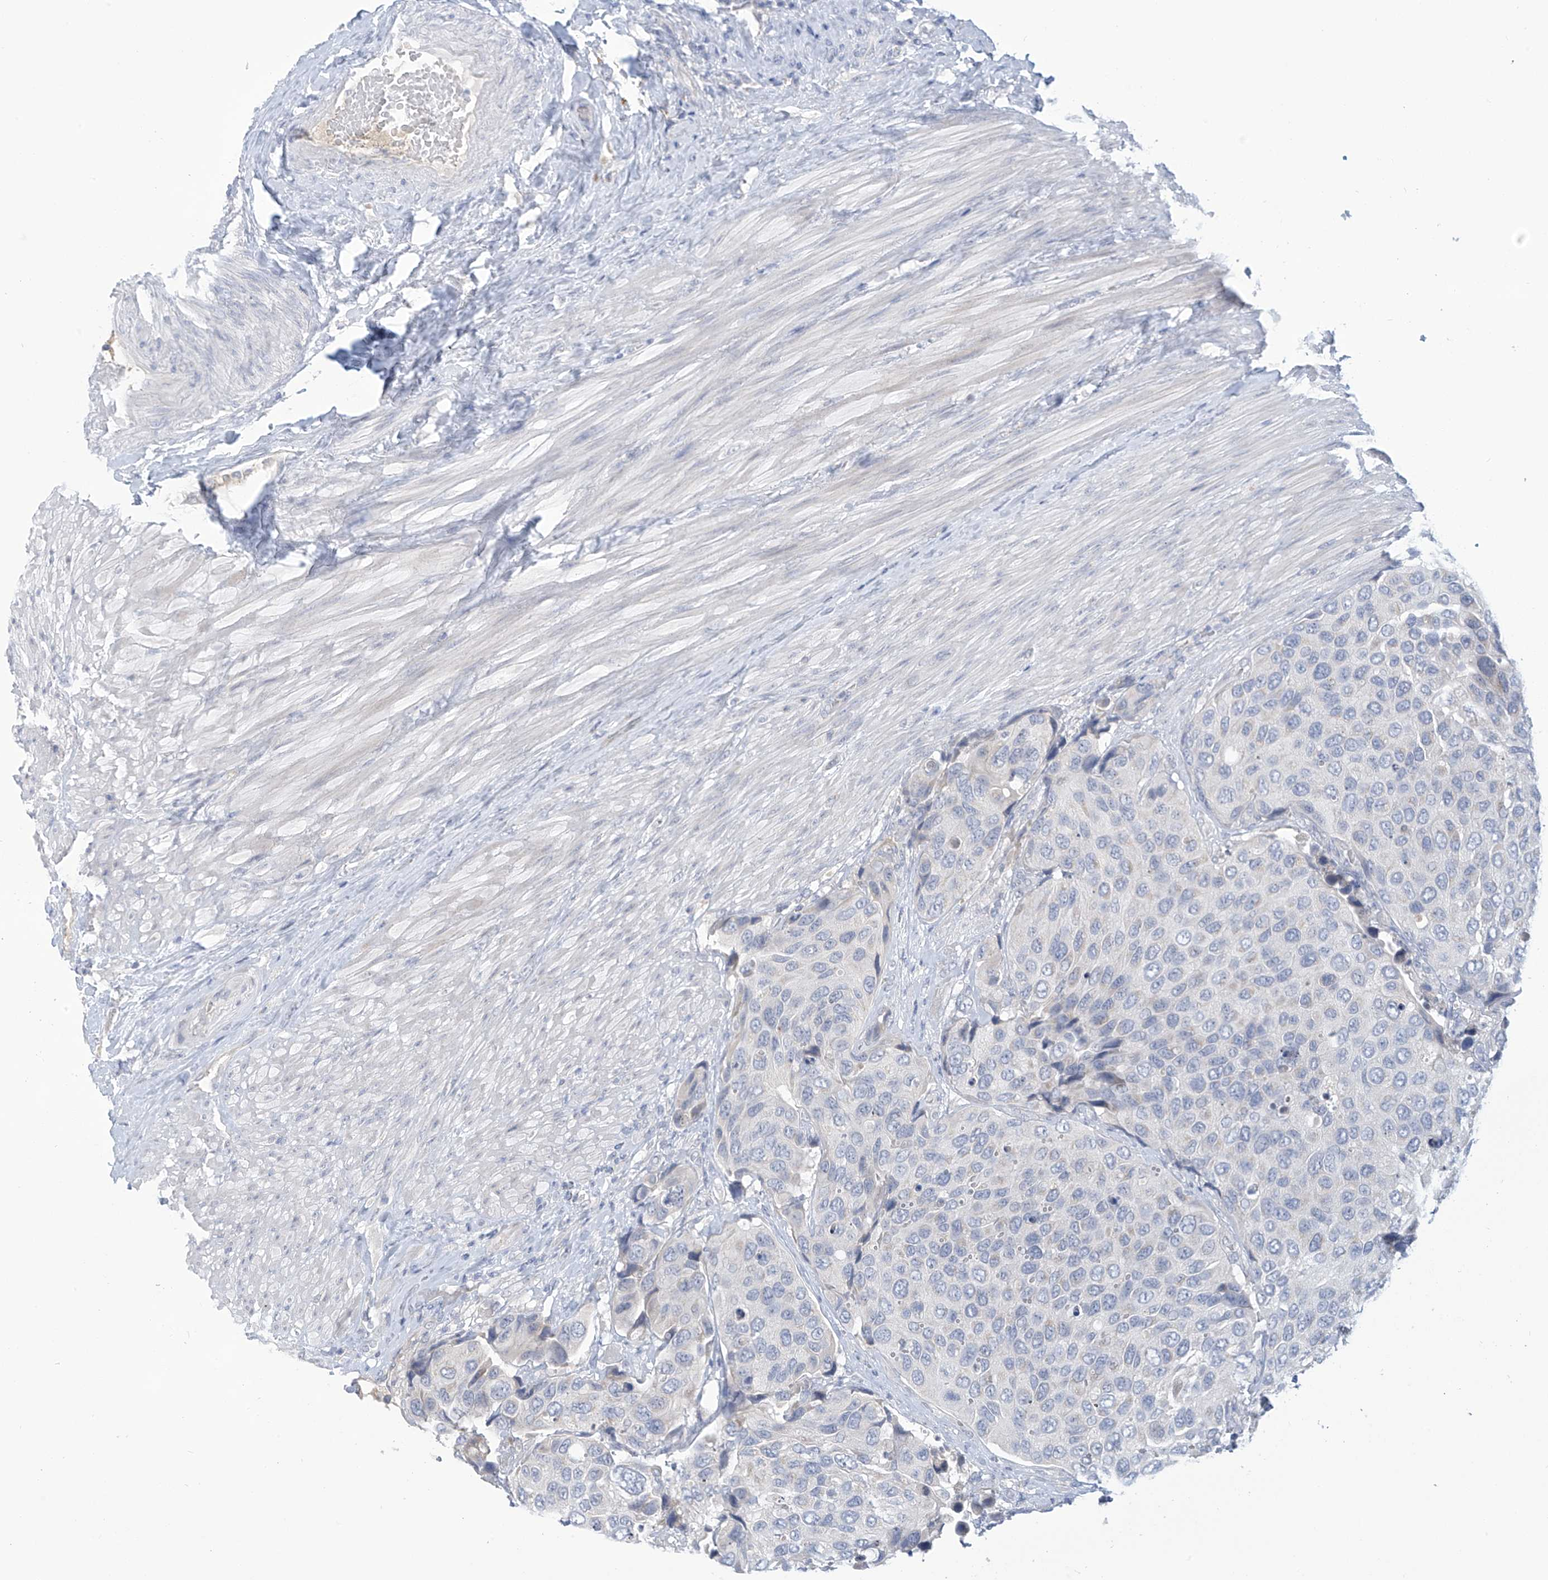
{"staining": {"intensity": "negative", "quantity": "none", "location": "none"}, "tissue": "urothelial cancer", "cell_type": "Tumor cells", "image_type": "cancer", "snomed": [{"axis": "morphology", "description": "Urothelial carcinoma, High grade"}, {"axis": "topography", "description": "Urinary bladder"}], "caption": "High magnification brightfield microscopy of urothelial carcinoma (high-grade) stained with DAB (3,3'-diaminobenzidine) (brown) and counterstained with hematoxylin (blue): tumor cells show no significant staining.", "gene": "IBA57", "patient": {"sex": "male", "age": 74}}